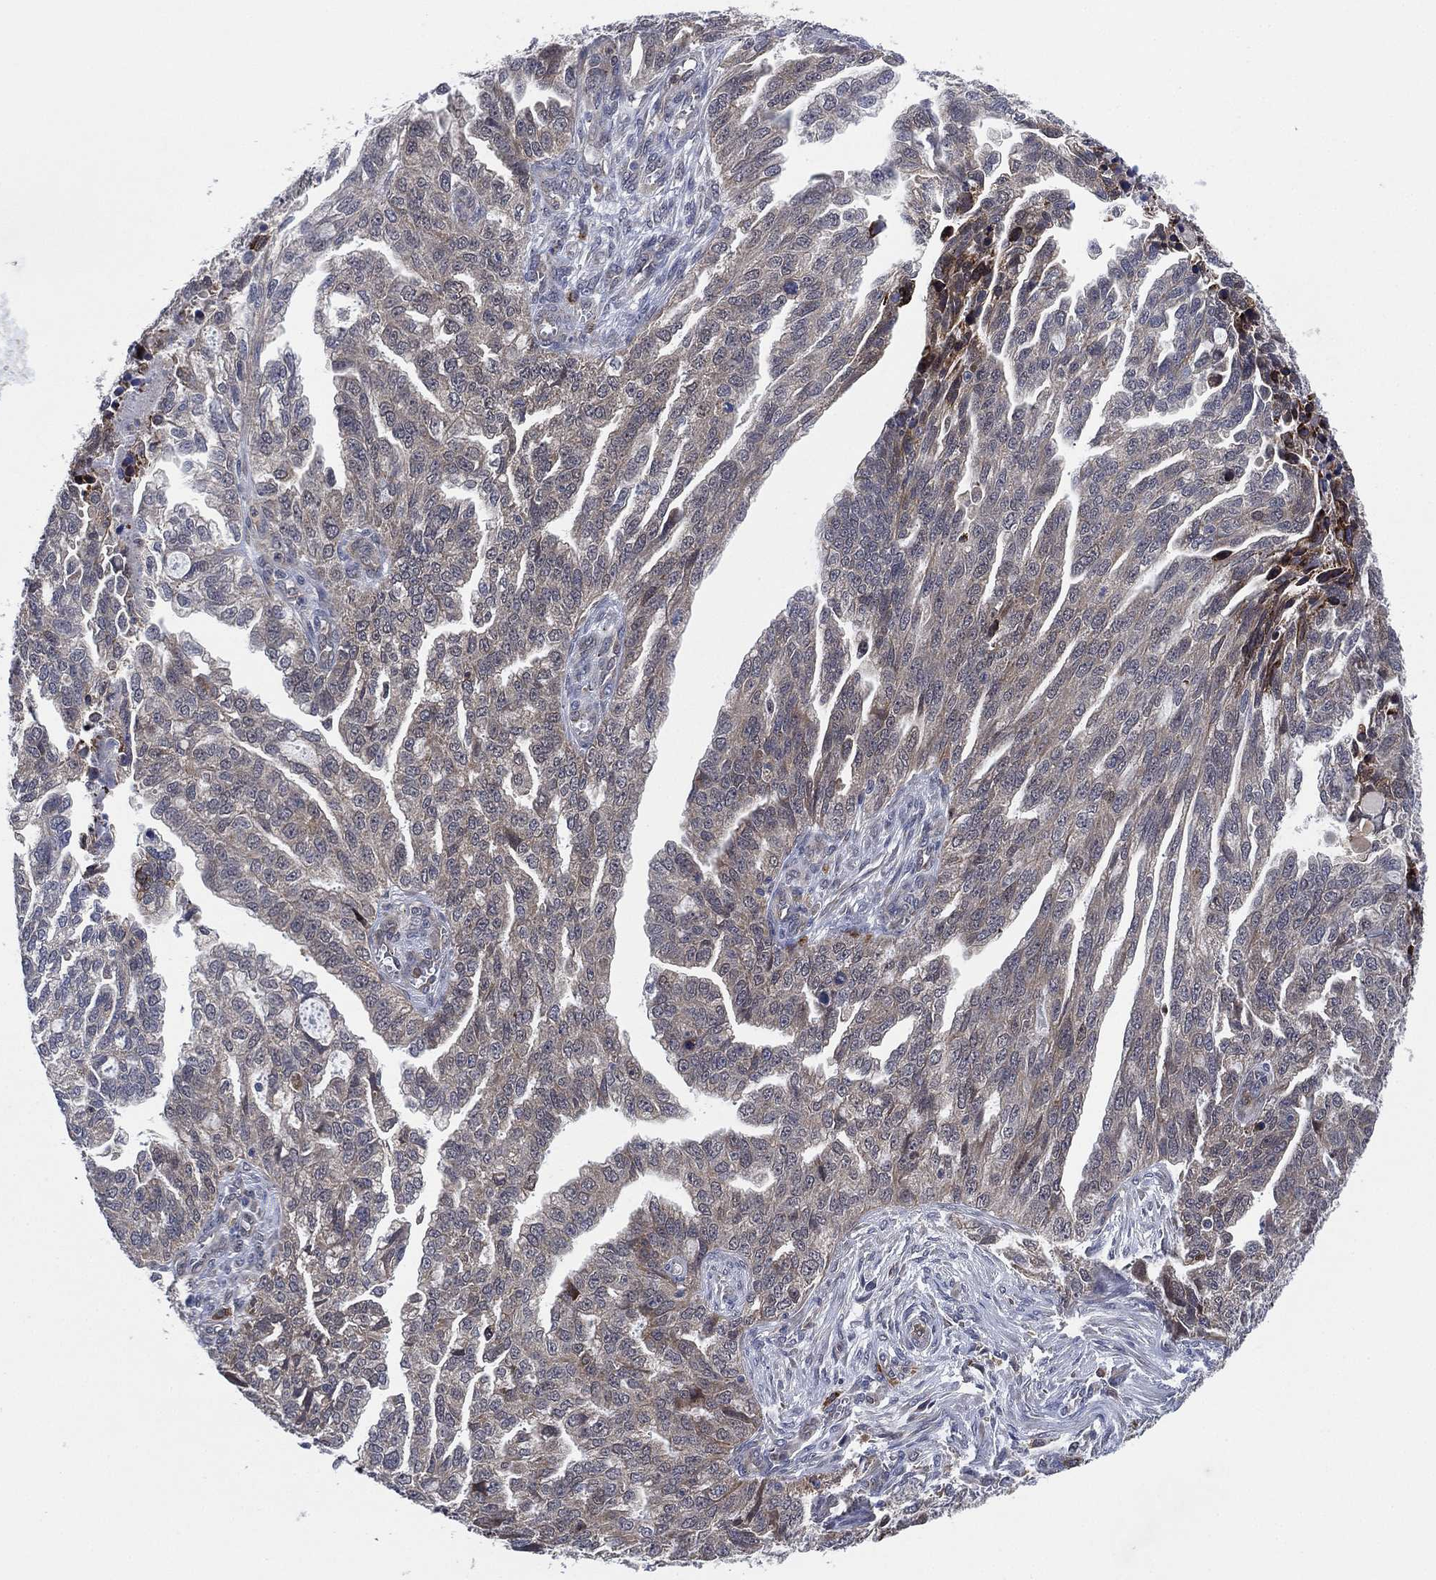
{"staining": {"intensity": "negative", "quantity": "none", "location": "none"}, "tissue": "ovarian cancer", "cell_type": "Tumor cells", "image_type": "cancer", "snomed": [{"axis": "morphology", "description": "Cystadenocarcinoma, serous, NOS"}, {"axis": "topography", "description": "Ovary"}], "caption": "This is a photomicrograph of IHC staining of serous cystadenocarcinoma (ovarian), which shows no expression in tumor cells.", "gene": "FES", "patient": {"sex": "female", "age": 51}}